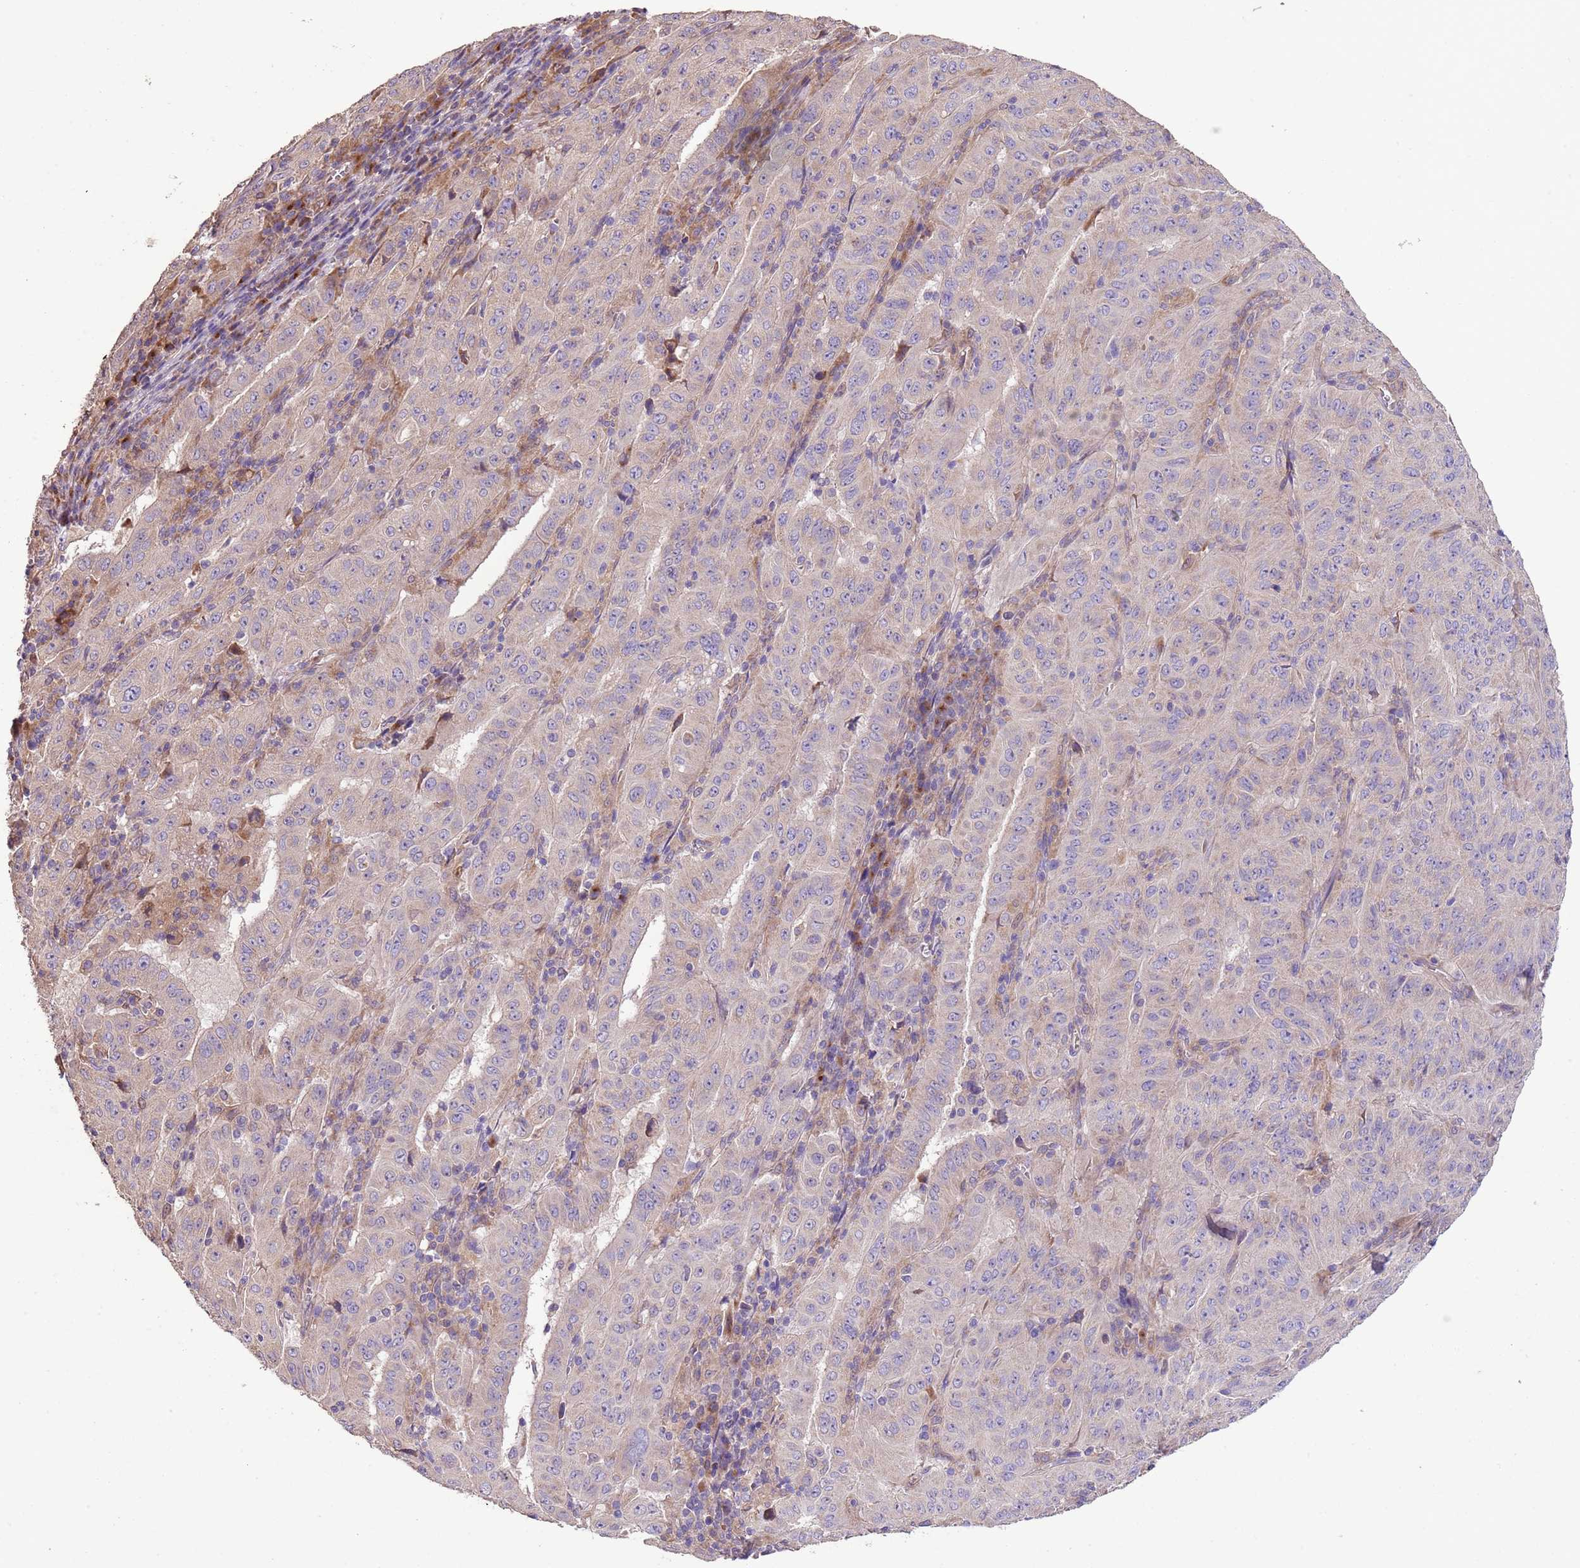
{"staining": {"intensity": "negative", "quantity": "none", "location": "none"}, "tissue": "pancreatic cancer", "cell_type": "Tumor cells", "image_type": "cancer", "snomed": [{"axis": "morphology", "description": "Adenocarcinoma, NOS"}, {"axis": "topography", "description": "Pancreas"}], "caption": "Immunohistochemistry micrograph of pancreatic cancer stained for a protein (brown), which exhibits no expression in tumor cells. (Immunohistochemistry (ihc), brightfield microscopy, high magnification).", "gene": "PIGA", "patient": {"sex": "male", "age": 63}}